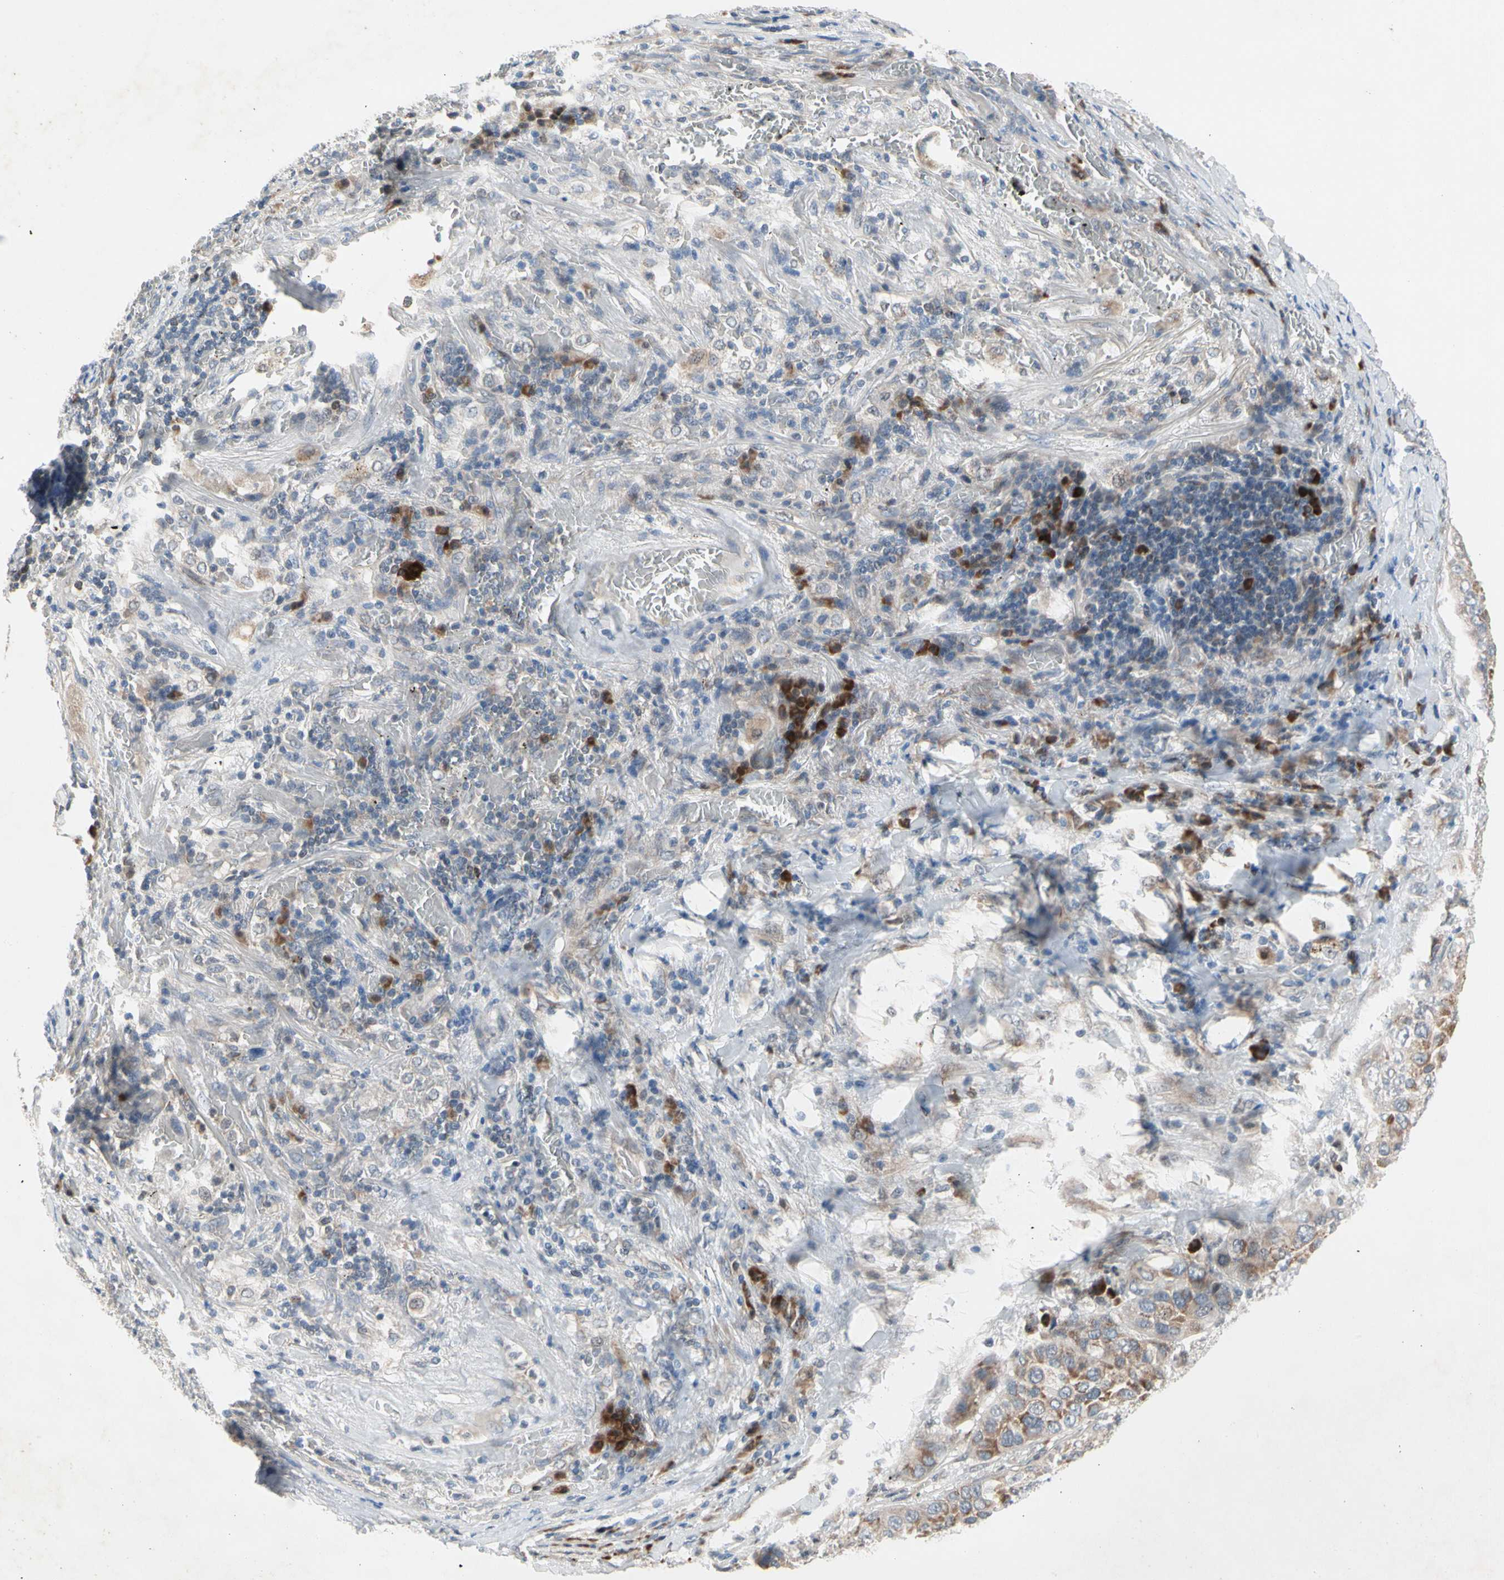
{"staining": {"intensity": "moderate", "quantity": "25%-75%", "location": "cytoplasmic/membranous"}, "tissue": "lung cancer", "cell_type": "Tumor cells", "image_type": "cancer", "snomed": [{"axis": "morphology", "description": "Squamous cell carcinoma, NOS"}, {"axis": "topography", "description": "Lung"}], "caption": "This histopathology image demonstrates immunohistochemistry staining of human squamous cell carcinoma (lung), with medium moderate cytoplasmic/membranous expression in approximately 25%-75% of tumor cells.", "gene": "MARK1", "patient": {"sex": "male", "age": 57}}